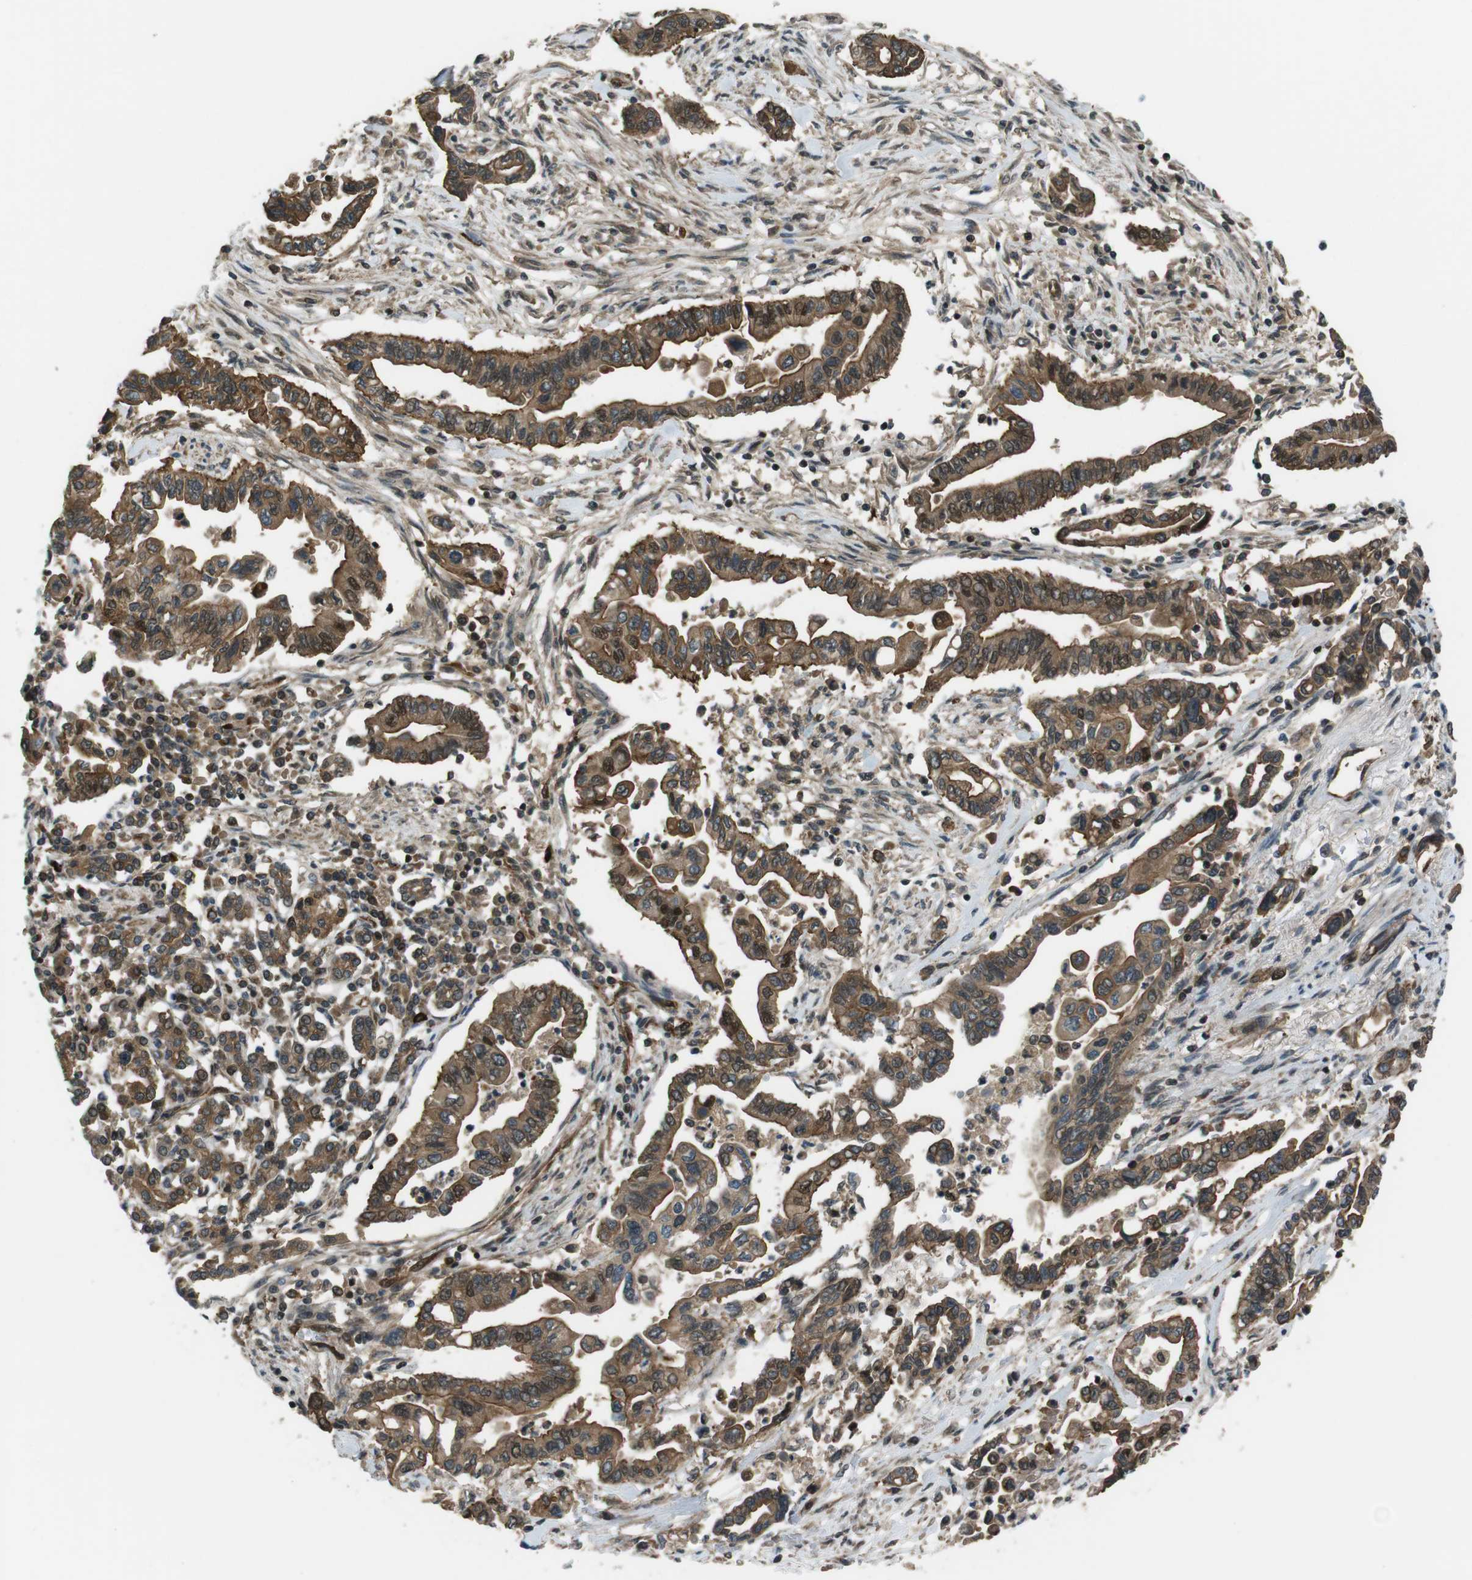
{"staining": {"intensity": "strong", "quantity": ">75%", "location": "cytoplasmic/membranous,nuclear"}, "tissue": "pancreatic cancer", "cell_type": "Tumor cells", "image_type": "cancer", "snomed": [{"axis": "morphology", "description": "Adenocarcinoma, NOS"}, {"axis": "topography", "description": "Pancreas"}], "caption": "A brown stain highlights strong cytoplasmic/membranous and nuclear expression of a protein in human pancreatic cancer (adenocarcinoma) tumor cells. The staining was performed using DAB to visualize the protein expression in brown, while the nuclei were stained in blue with hematoxylin (Magnification: 20x).", "gene": "TIAM2", "patient": {"sex": "female", "age": 57}}